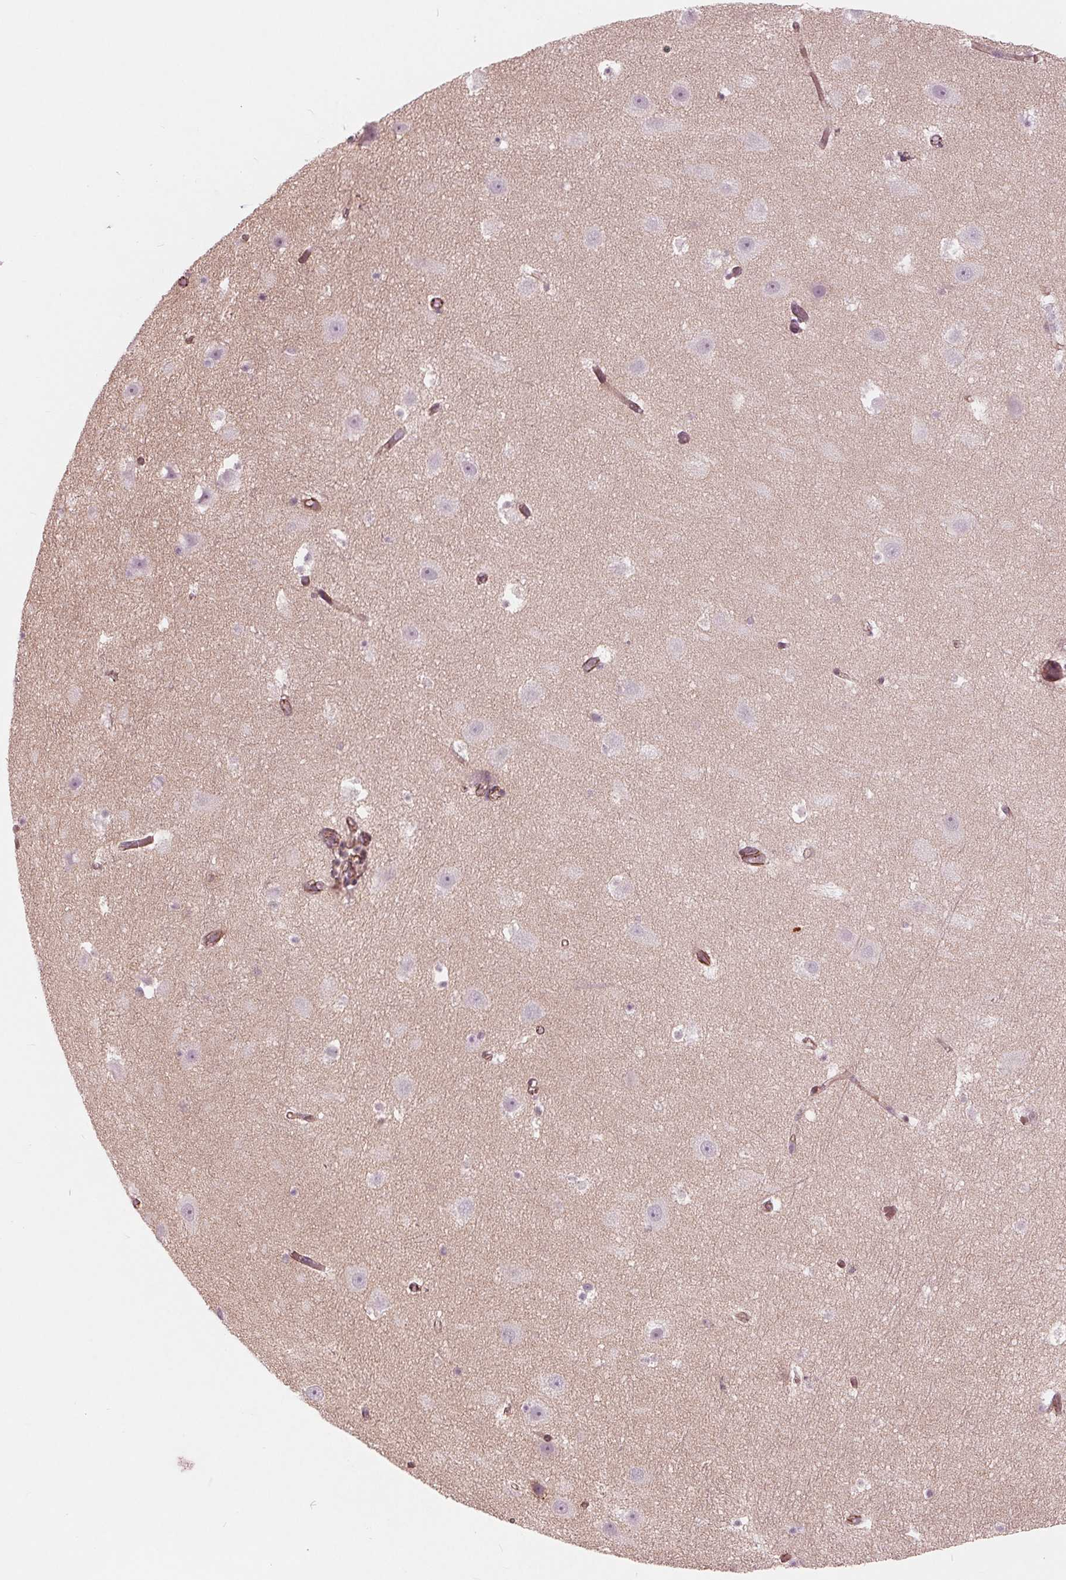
{"staining": {"intensity": "negative", "quantity": "none", "location": "none"}, "tissue": "hippocampus", "cell_type": "Glial cells", "image_type": "normal", "snomed": [{"axis": "morphology", "description": "Normal tissue, NOS"}, {"axis": "topography", "description": "Hippocampus"}], "caption": "Glial cells show no significant protein positivity in normal hippocampus. (Stains: DAB immunohistochemistry (IHC) with hematoxylin counter stain, Microscopy: brightfield microscopy at high magnification).", "gene": "TXNIP", "patient": {"sex": "male", "age": 26}}